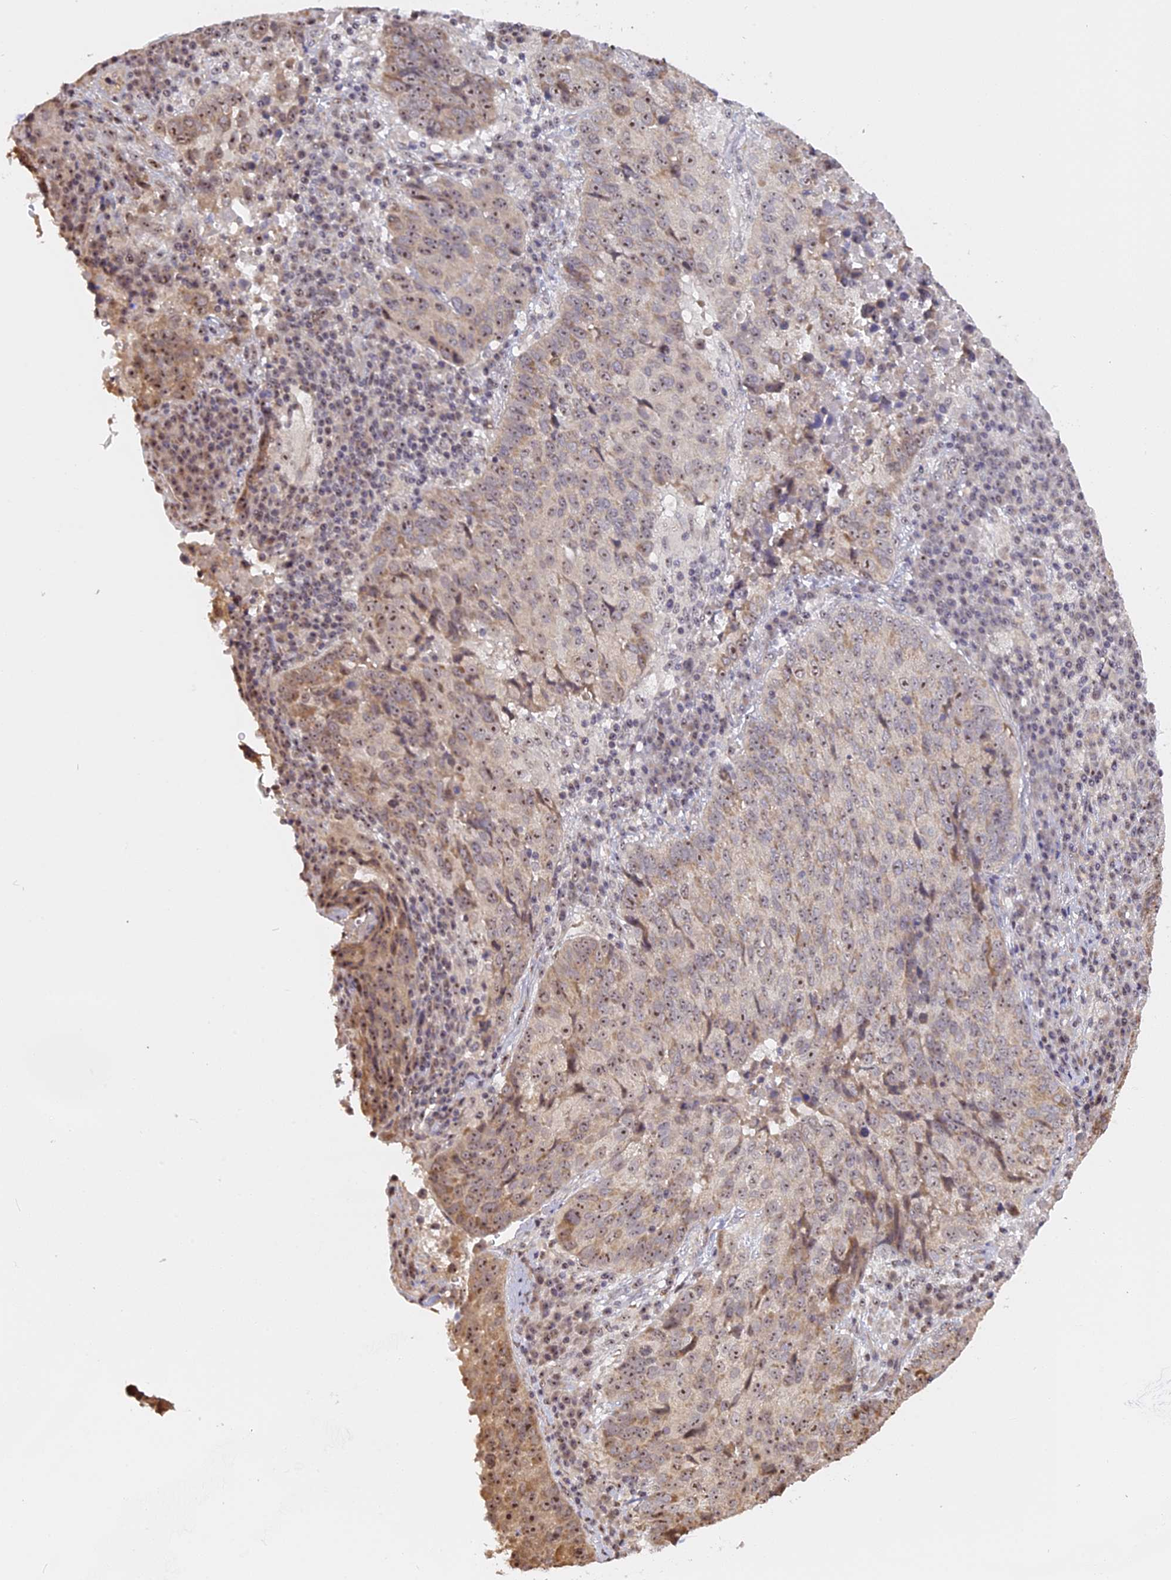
{"staining": {"intensity": "moderate", "quantity": "25%-75%", "location": "nuclear"}, "tissue": "lung cancer", "cell_type": "Tumor cells", "image_type": "cancer", "snomed": [{"axis": "morphology", "description": "Squamous cell carcinoma, NOS"}, {"axis": "topography", "description": "Lung"}], "caption": "This micrograph demonstrates IHC staining of human lung cancer, with medium moderate nuclear expression in approximately 25%-75% of tumor cells.", "gene": "MGA", "patient": {"sex": "male", "age": 73}}